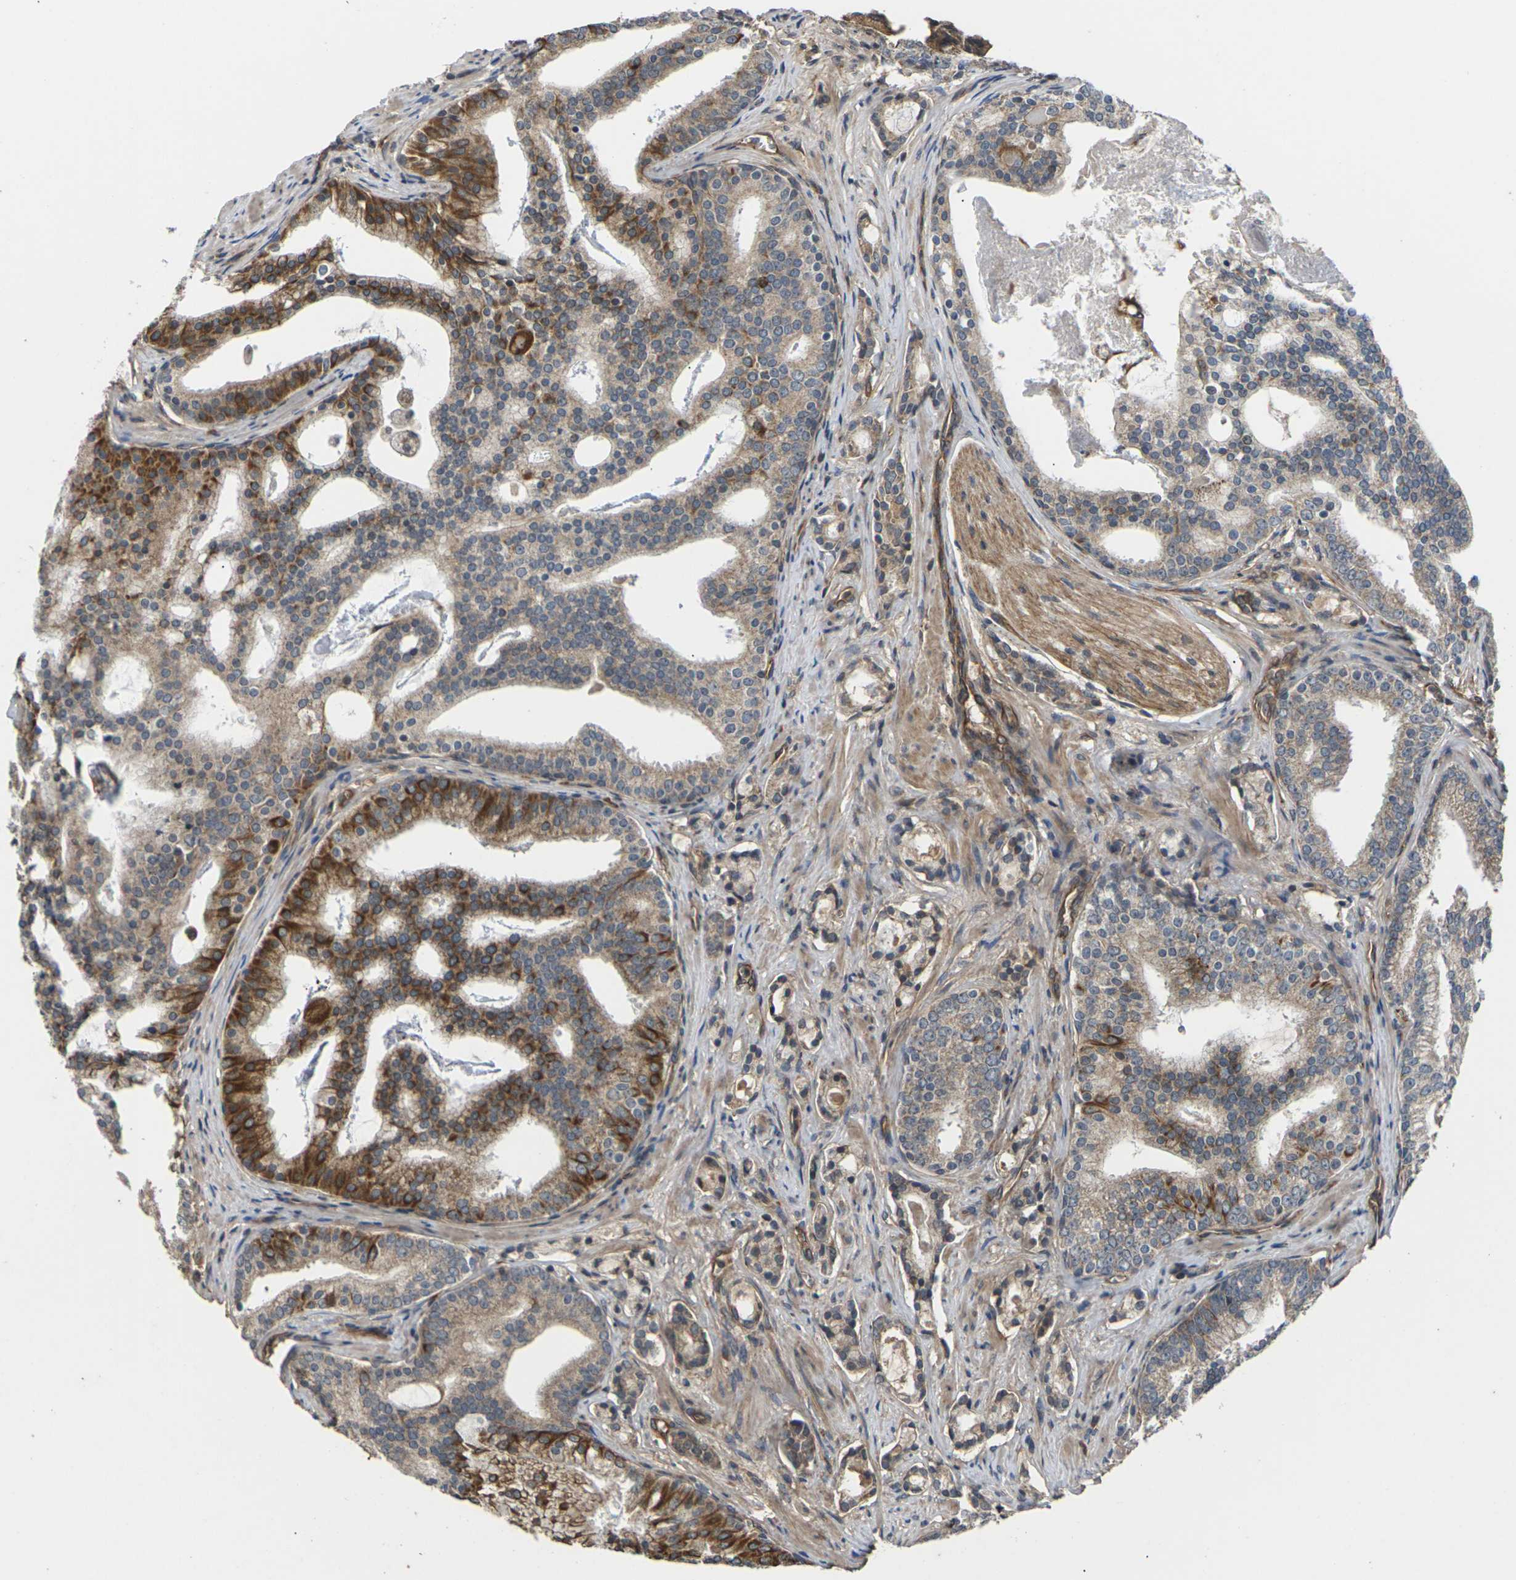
{"staining": {"intensity": "moderate", "quantity": "25%-75%", "location": "cytoplasmic/membranous"}, "tissue": "prostate cancer", "cell_type": "Tumor cells", "image_type": "cancer", "snomed": [{"axis": "morphology", "description": "Adenocarcinoma, Low grade"}, {"axis": "topography", "description": "Prostate"}], "caption": "Prostate low-grade adenocarcinoma stained for a protein (brown) reveals moderate cytoplasmic/membranous positive staining in approximately 25%-75% of tumor cells.", "gene": "DKK2", "patient": {"sex": "male", "age": 58}}